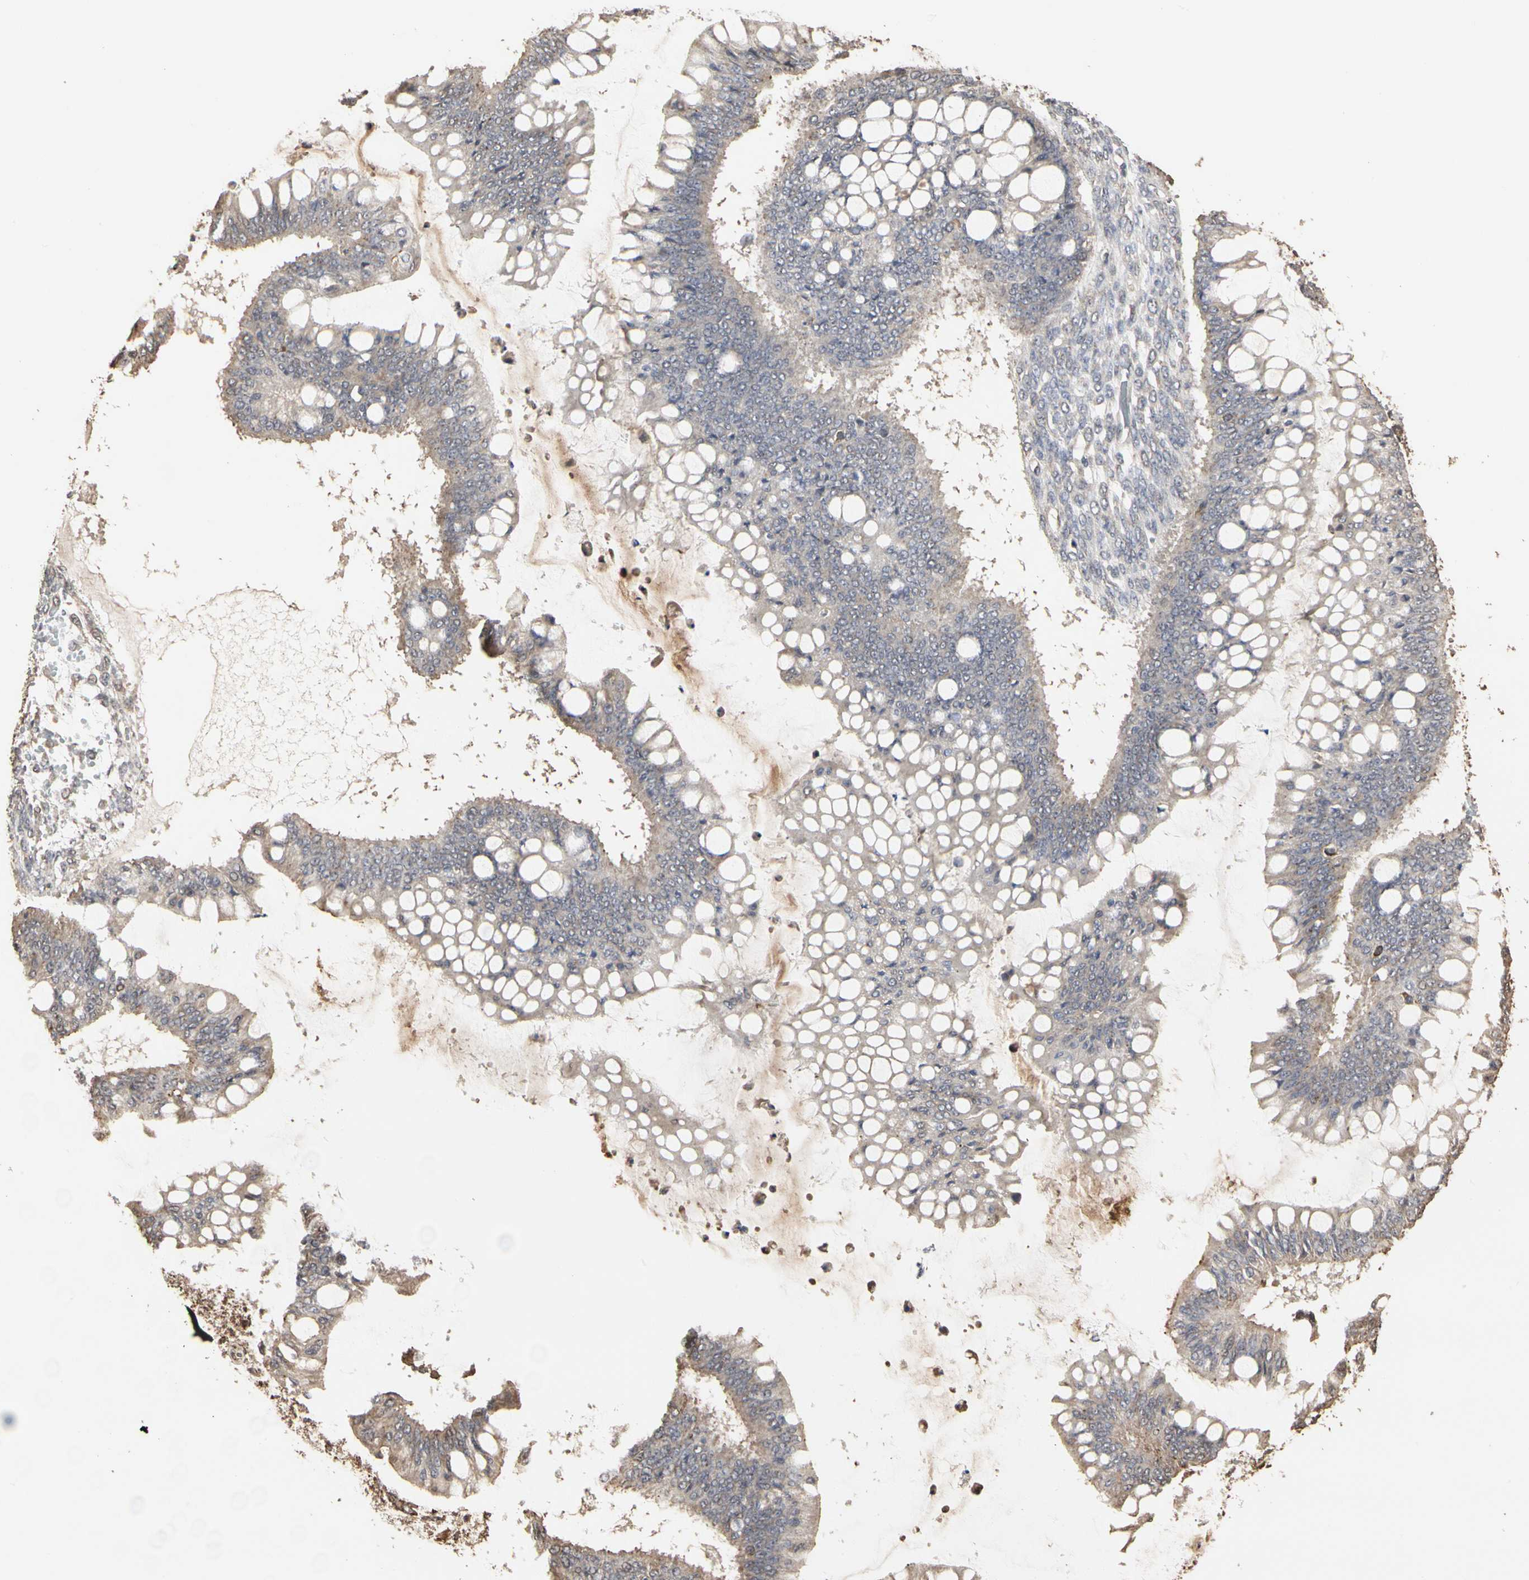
{"staining": {"intensity": "weak", "quantity": ">75%", "location": "cytoplasmic/membranous"}, "tissue": "ovarian cancer", "cell_type": "Tumor cells", "image_type": "cancer", "snomed": [{"axis": "morphology", "description": "Cystadenocarcinoma, mucinous, NOS"}, {"axis": "topography", "description": "Ovary"}], "caption": "Mucinous cystadenocarcinoma (ovarian) stained for a protein (brown) reveals weak cytoplasmic/membranous positive positivity in about >75% of tumor cells.", "gene": "TAOK1", "patient": {"sex": "female", "age": 73}}